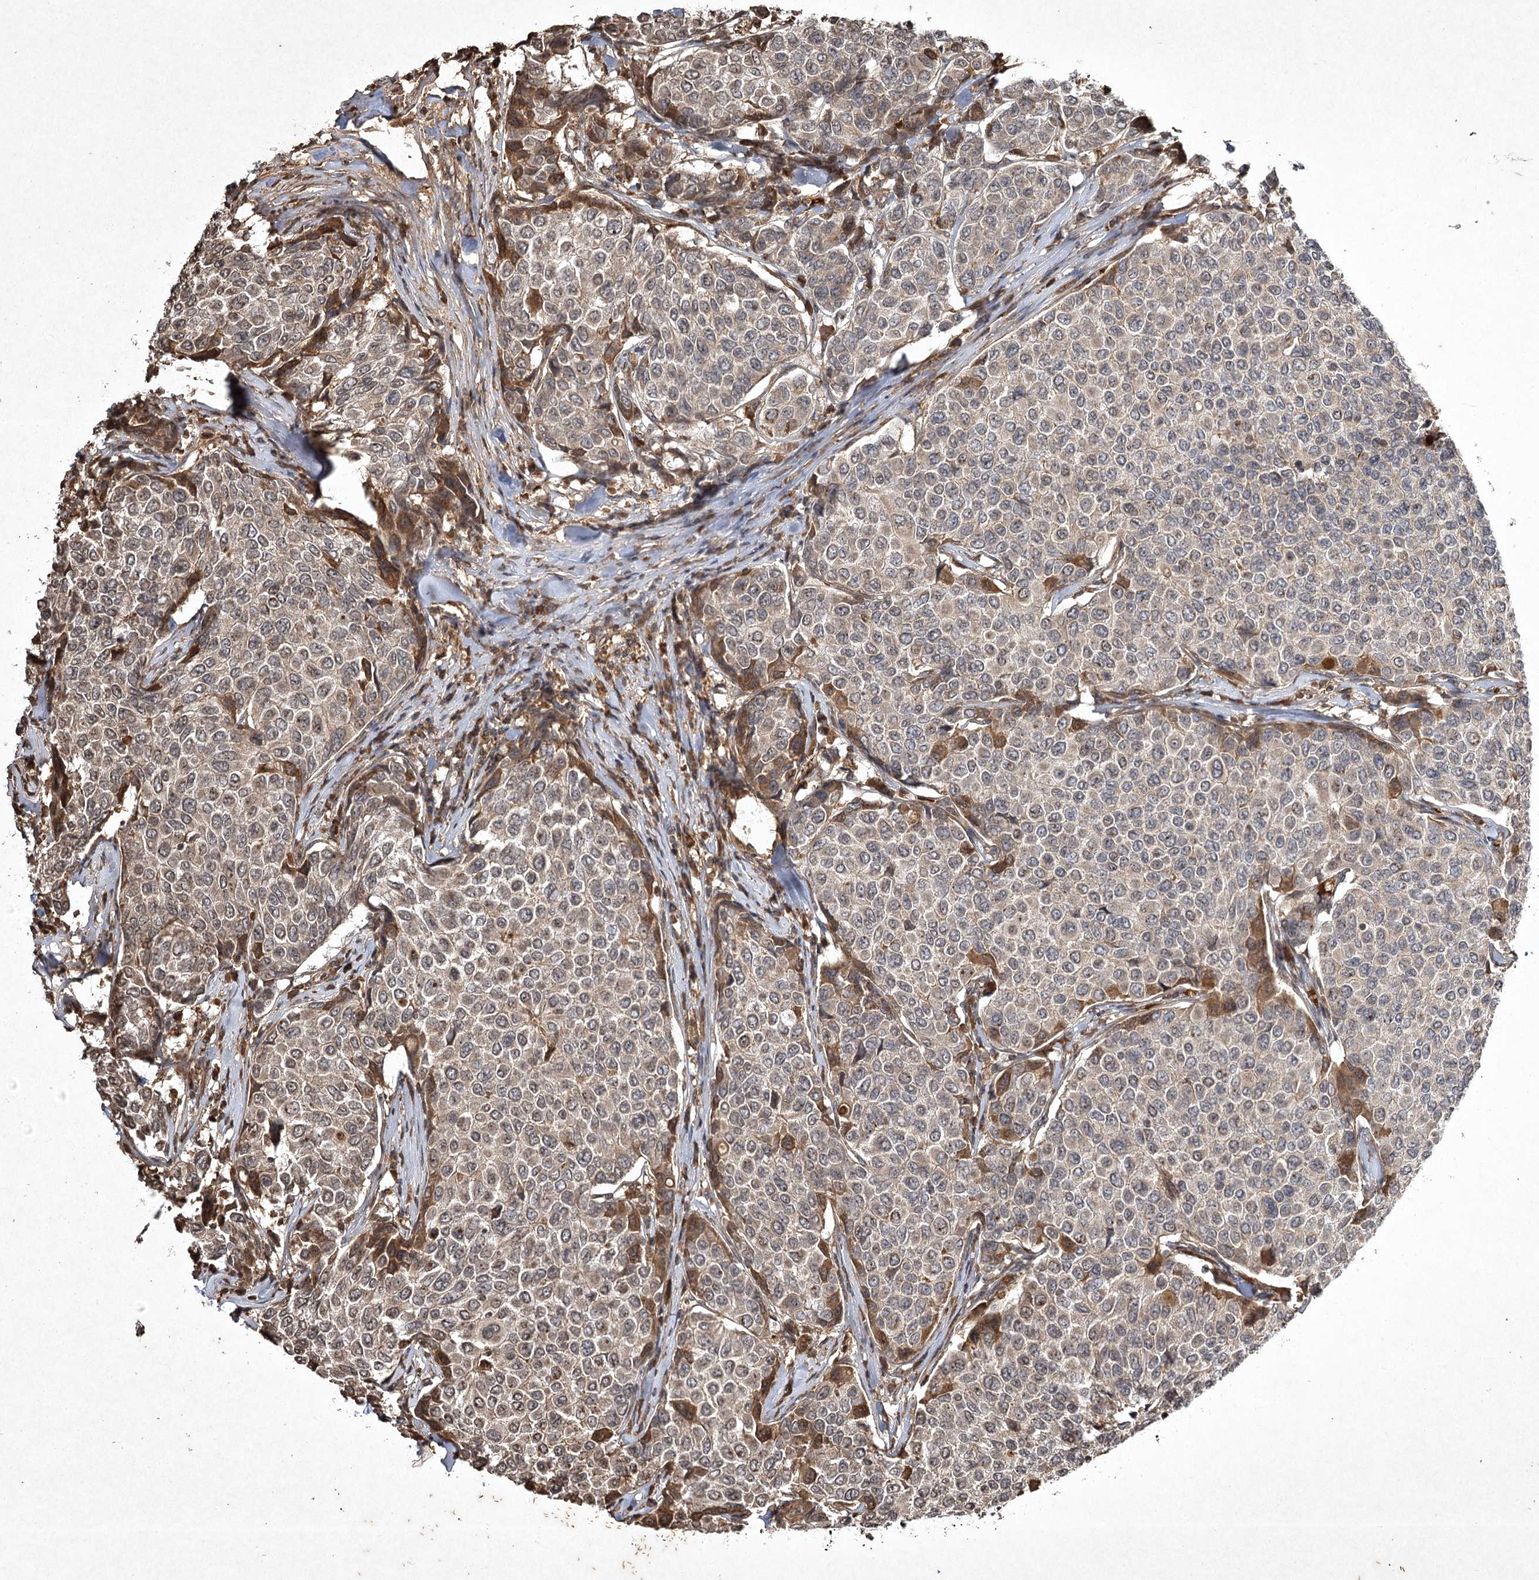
{"staining": {"intensity": "weak", "quantity": "25%-75%", "location": "cytoplasmic/membranous"}, "tissue": "breast cancer", "cell_type": "Tumor cells", "image_type": "cancer", "snomed": [{"axis": "morphology", "description": "Duct carcinoma"}, {"axis": "topography", "description": "Breast"}], "caption": "Human invasive ductal carcinoma (breast) stained with a protein marker exhibits weak staining in tumor cells.", "gene": "CYP2B6", "patient": {"sex": "female", "age": 55}}